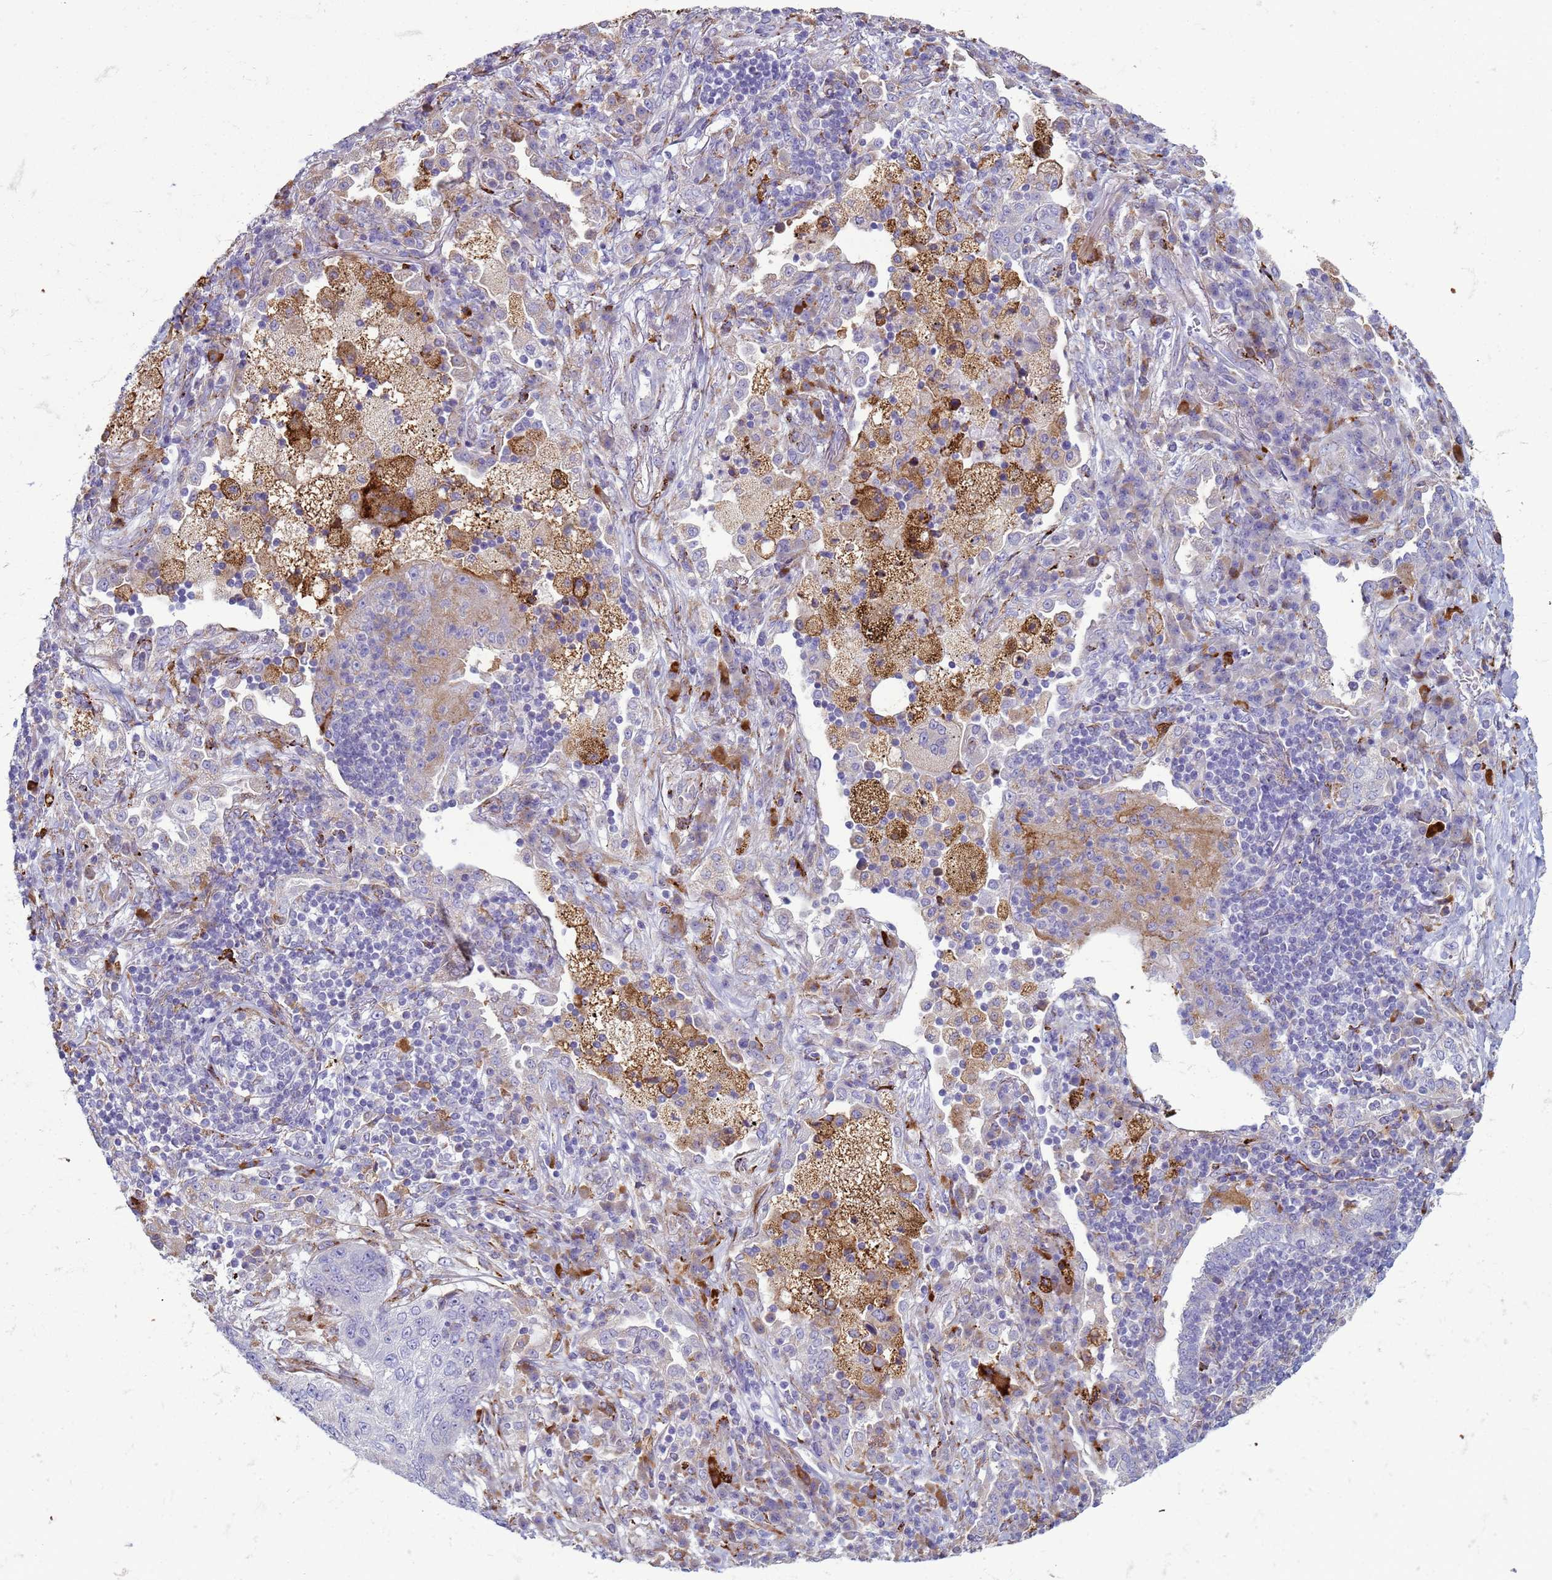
{"staining": {"intensity": "negative", "quantity": "none", "location": "none"}, "tissue": "lung cancer", "cell_type": "Tumor cells", "image_type": "cancer", "snomed": [{"axis": "morphology", "description": "Squamous cell carcinoma, NOS"}, {"axis": "topography", "description": "Lung"}], "caption": "High power microscopy histopathology image of an immunohistochemistry (IHC) histopathology image of lung cancer, revealing no significant positivity in tumor cells.", "gene": "PDK3", "patient": {"sex": "female", "age": 63}}